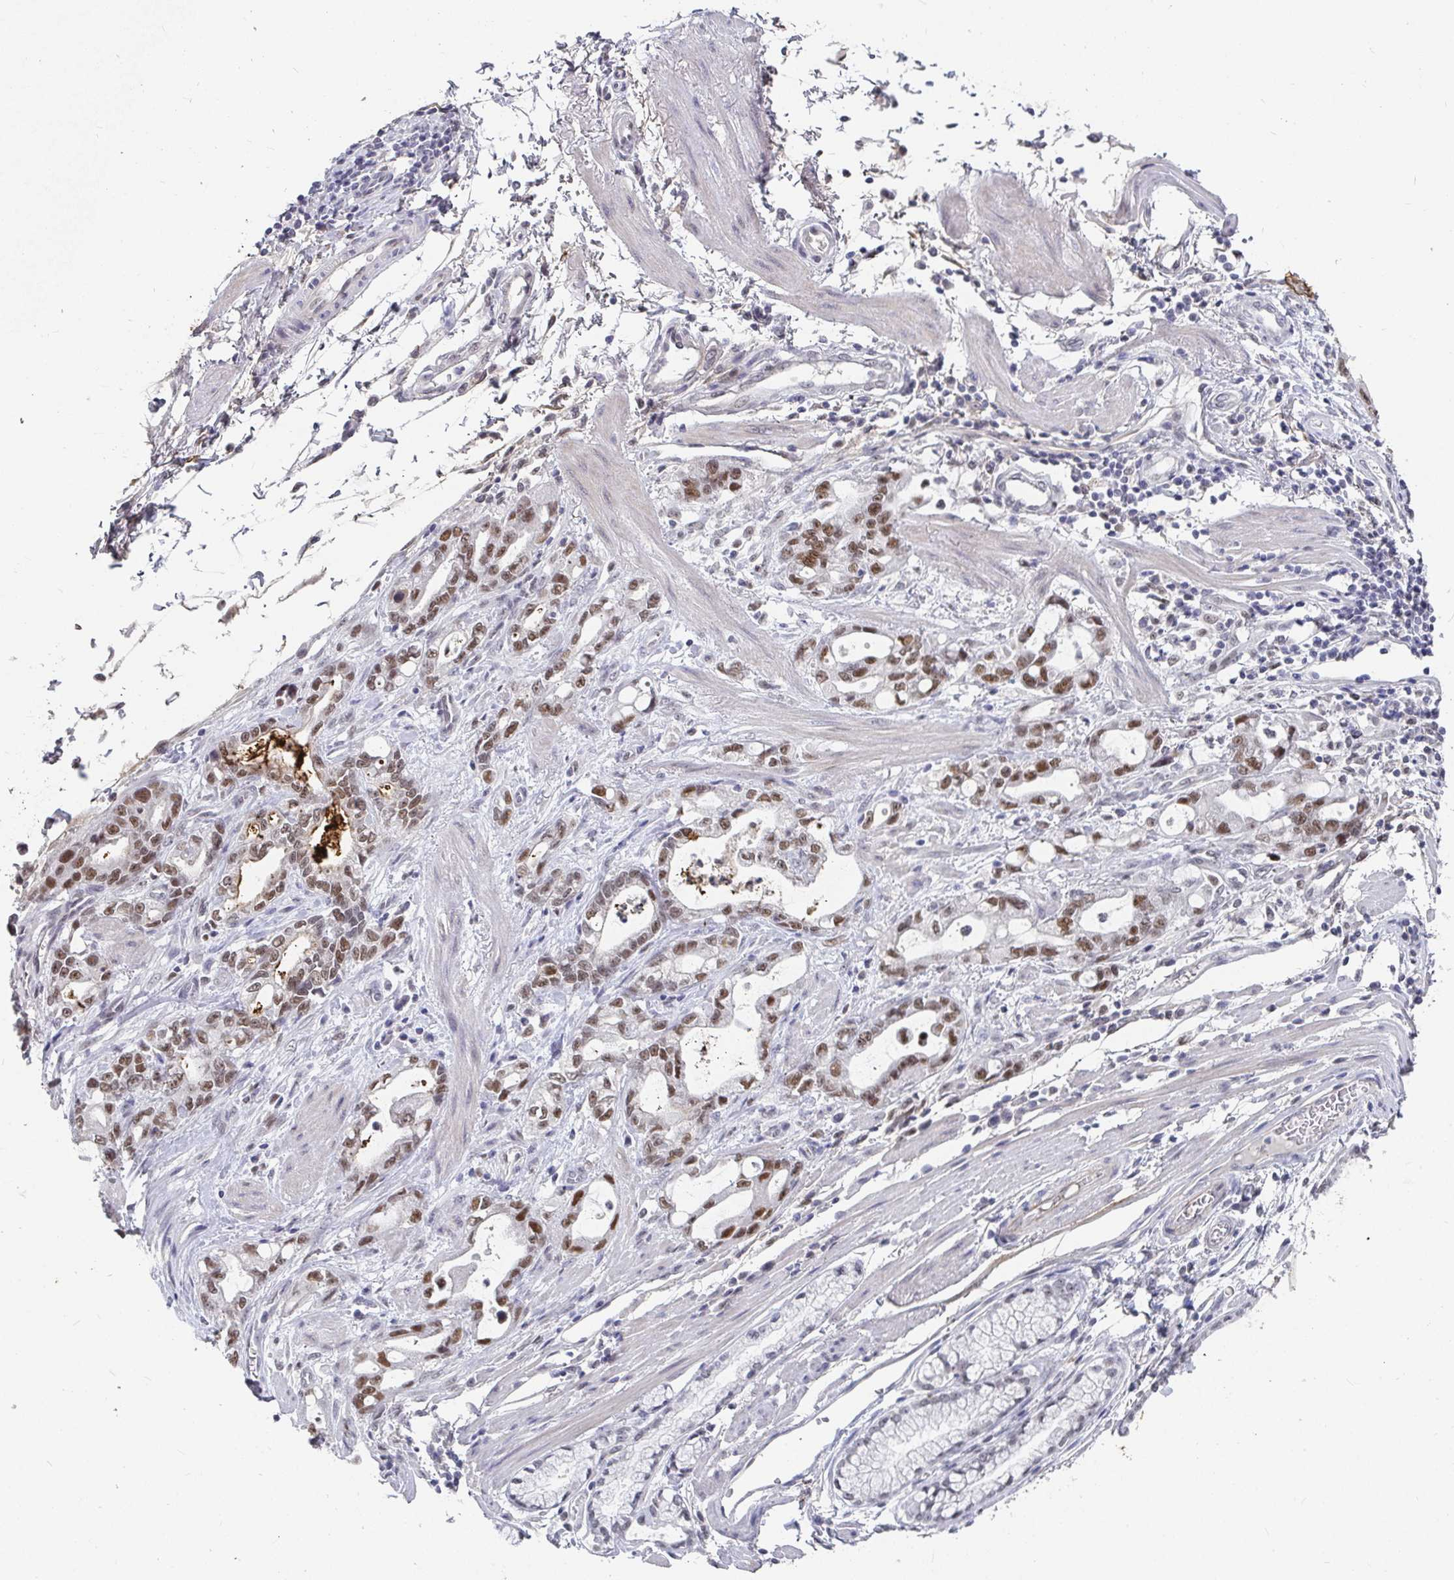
{"staining": {"intensity": "moderate", "quantity": ">75%", "location": "nuclear"}, "tissue": "stomach cancer", "cell_type": "Tumor cells", "image_type": "cancer", "snomed": [{"axis": "morphology", "description": "Adenocarcinoma, NOS"}, {"axis": "topography", "description": "Stomach"}], "caption": "Human adenocarcinoma (stomach) stained for a protein (brown) exhibits moderate nuclear positive expression in about >75% of tumor cells.", "gene": "RCOR1", "patient": {"sex": "male", "age": 55}}